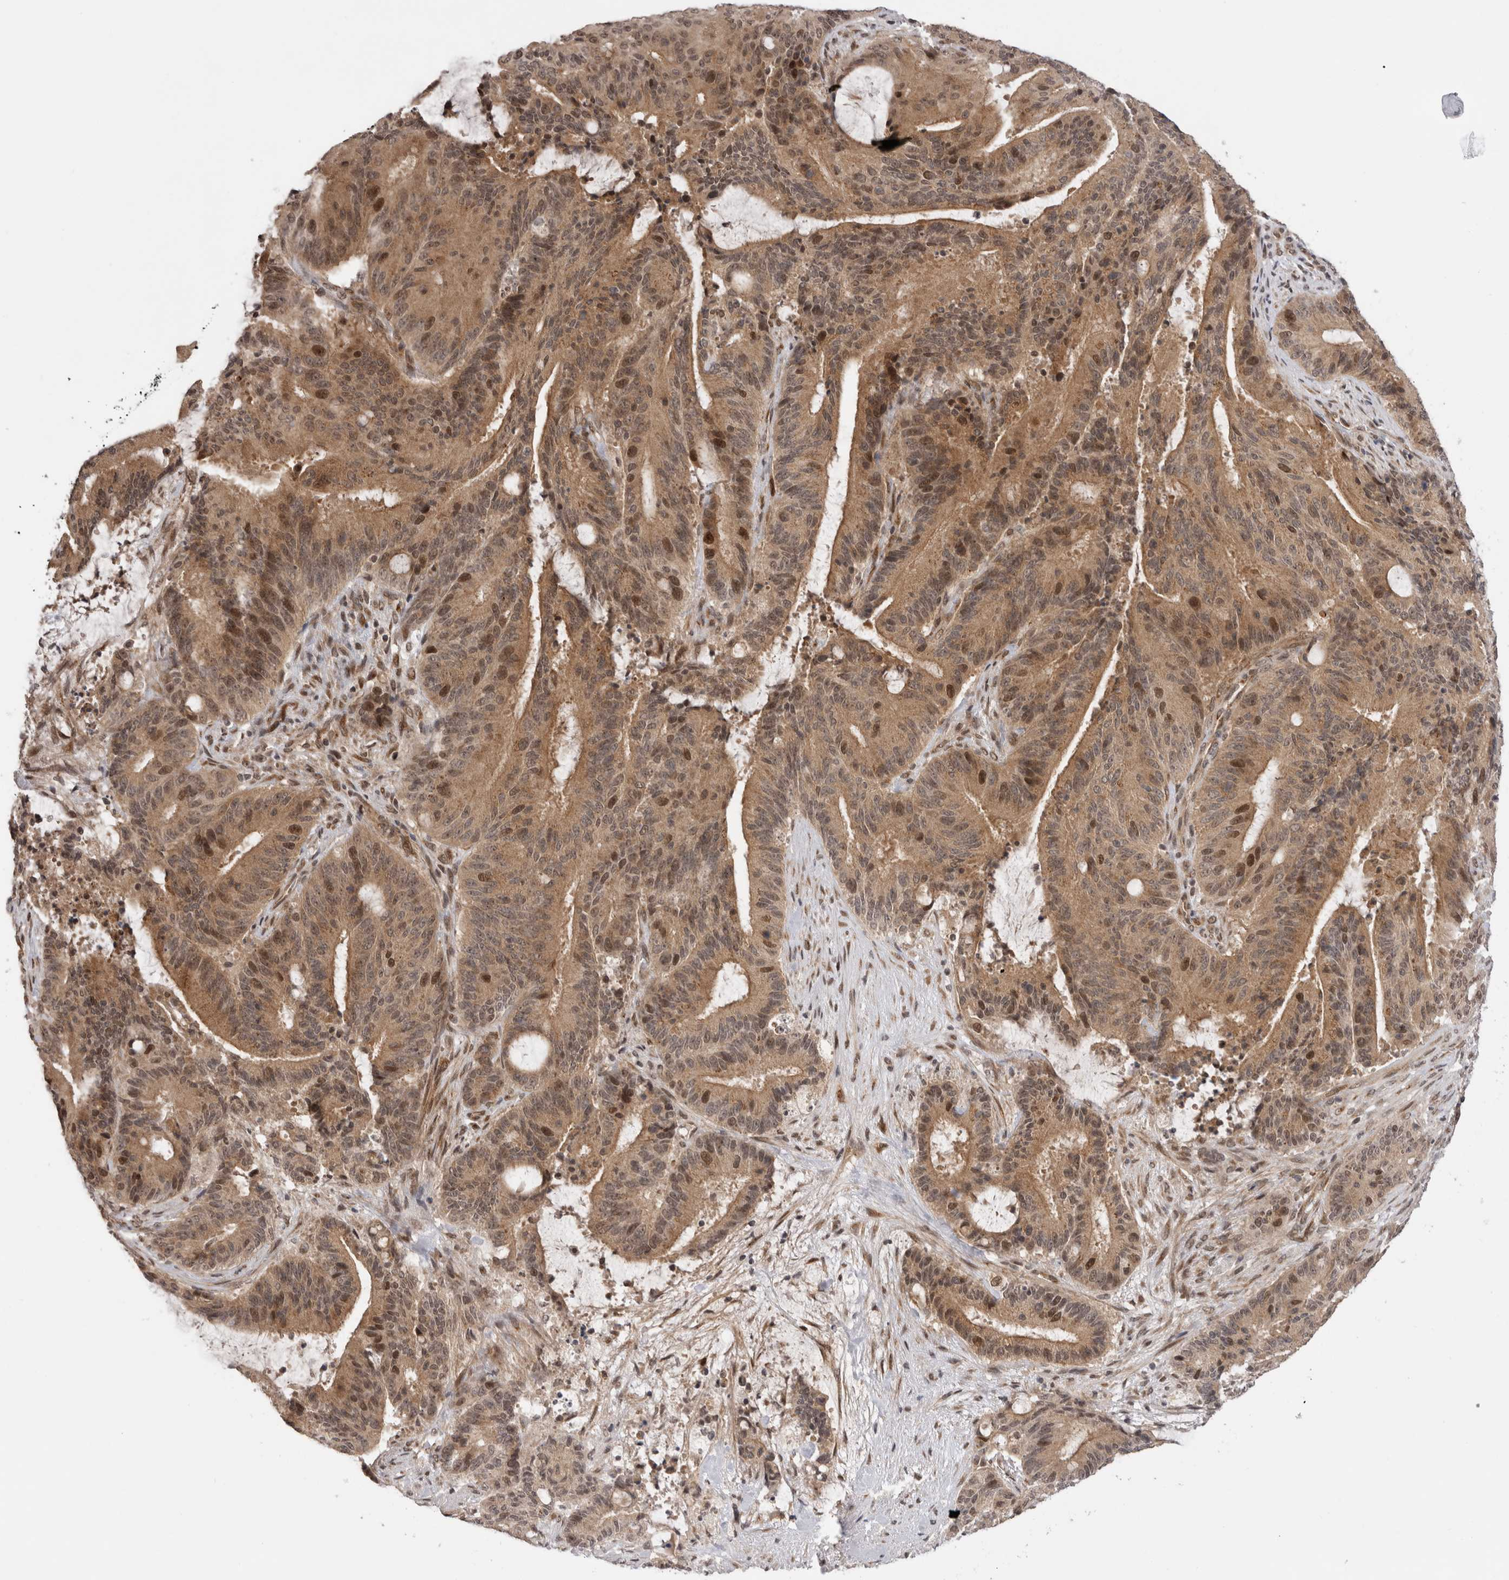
{"staining": {"intensity": "moderate", "quantity": ">75%", "location": "cytoplasmic/membranous,nuclear"}, "tissue": "liver cancer", "cell_type": "Tumor cells", "image_type": "cancer", "snomed": [{"axis": "morphology", "description": "Normal tissue, NOS"}, {"axis": "morphology", "description": "Cholangiocarcinoma"}, {"axis": "topography", "description": "Liver"}, {"axis": "topography", "description": "Peripheral nerve tissue"}], "caption": "IHC (DAB (3,3'-diaminobenzidine)) staining of human liver cholangiocarcinoma displays moderate cytoplasmic/membranous and nuclear protein staining in approximately >75% of tumor cells. (DAB IHC, brown staining for protein, blue staining for nuclei).", "gene": "TMEM65", "patient": {"sex": "female", "age": 73}}